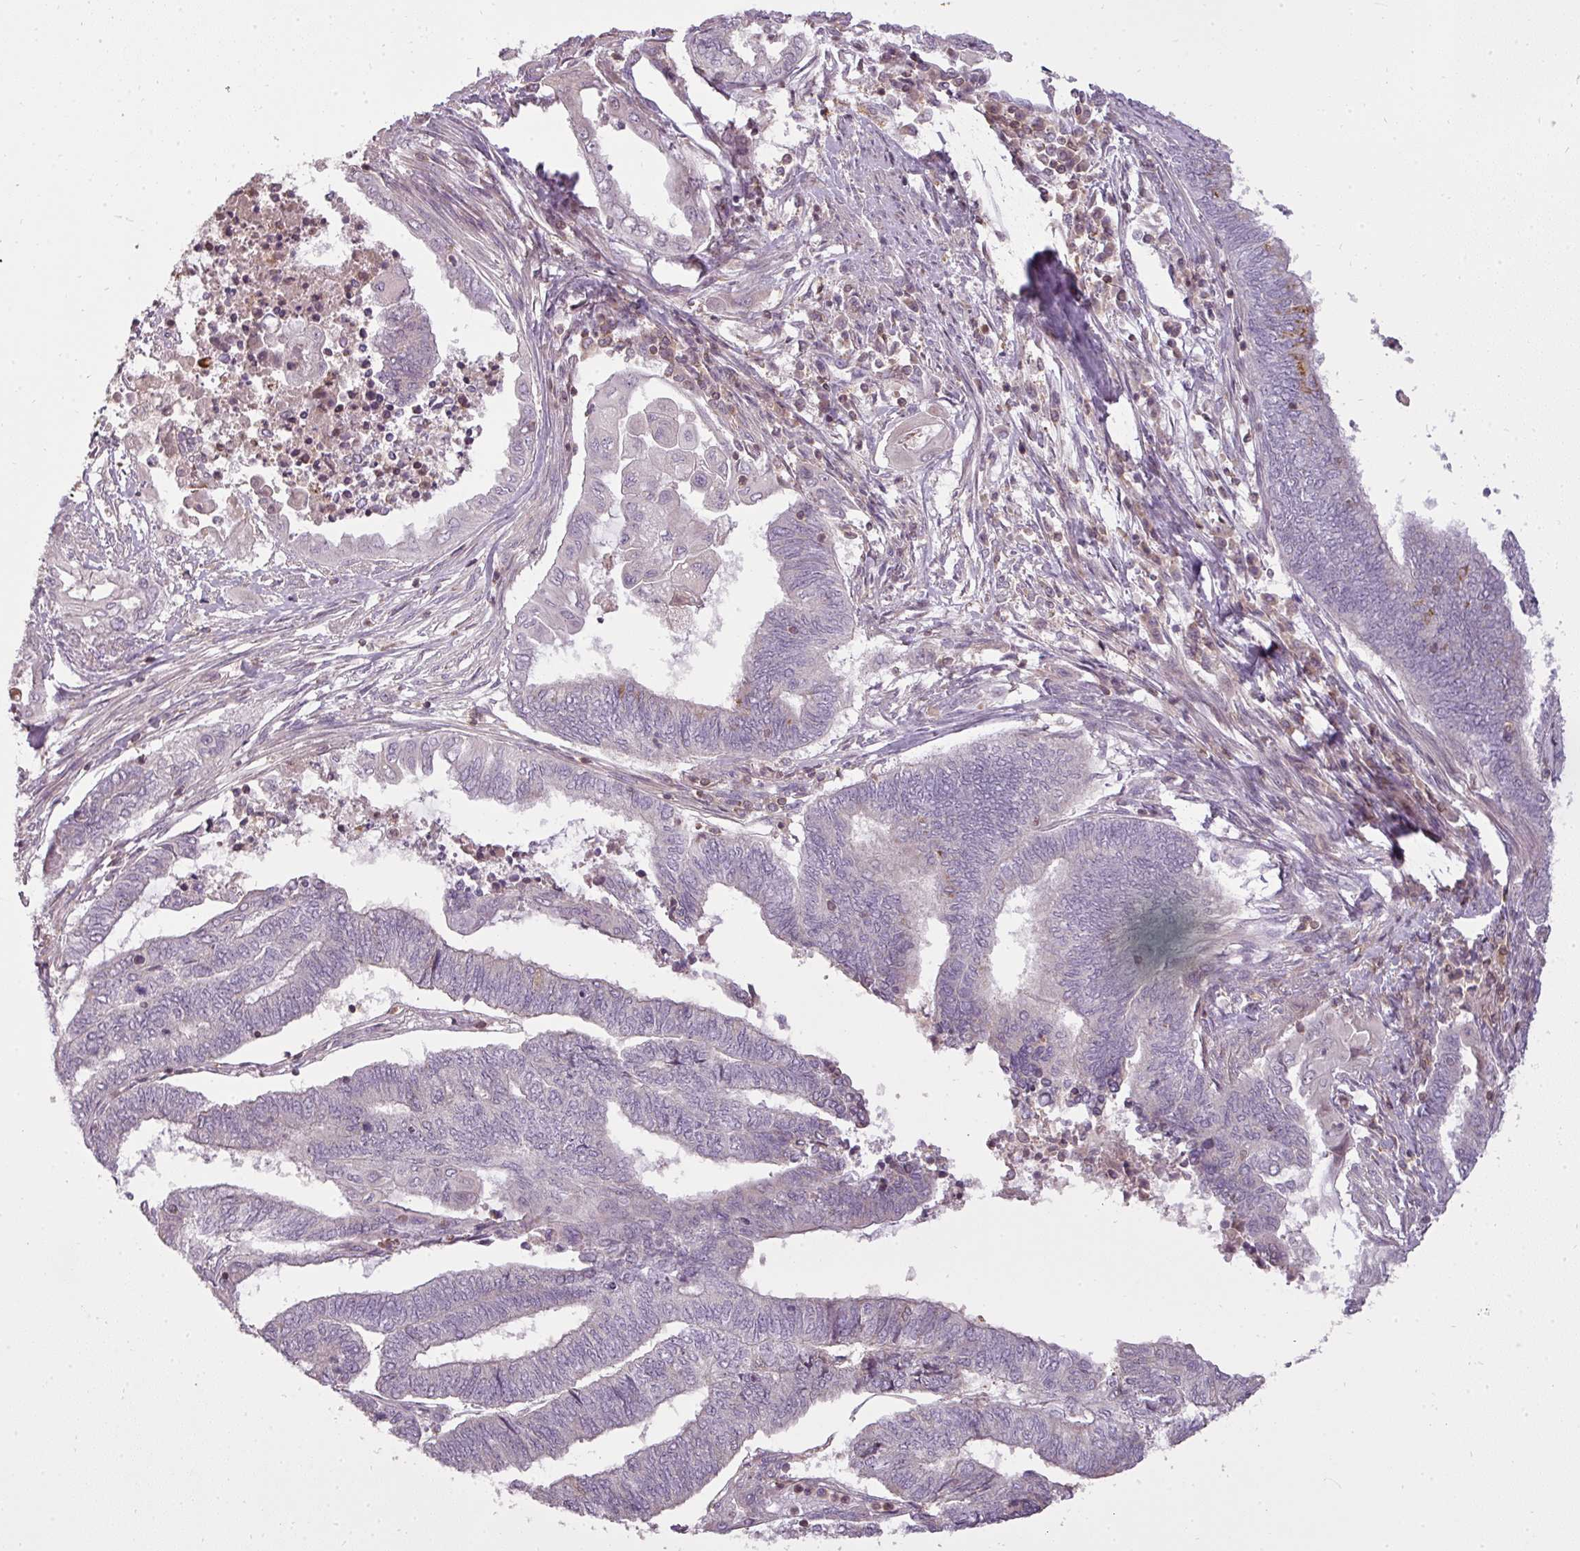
{"staining": {"intensity": "weak", "quantity": "<25%", "location": "cytoplasmic/membranous"}, "tissue": "endometrial cancer", "cell_type": "Tumor cells", "image_type": "cancer", "snomed": [{"axis": "morphology", "description": "Adenocarcinoma, NOS"}, {"axis": "topography", "description": "Uterus"}, {"axis": "topography", "description": "Endometrium"}], "caption": "There is no significant positivity in tumor cells of endometrial cancer (adenocarcinoma).", "gene": "STK4", "patient": {"sex": "female", "age": 70}}